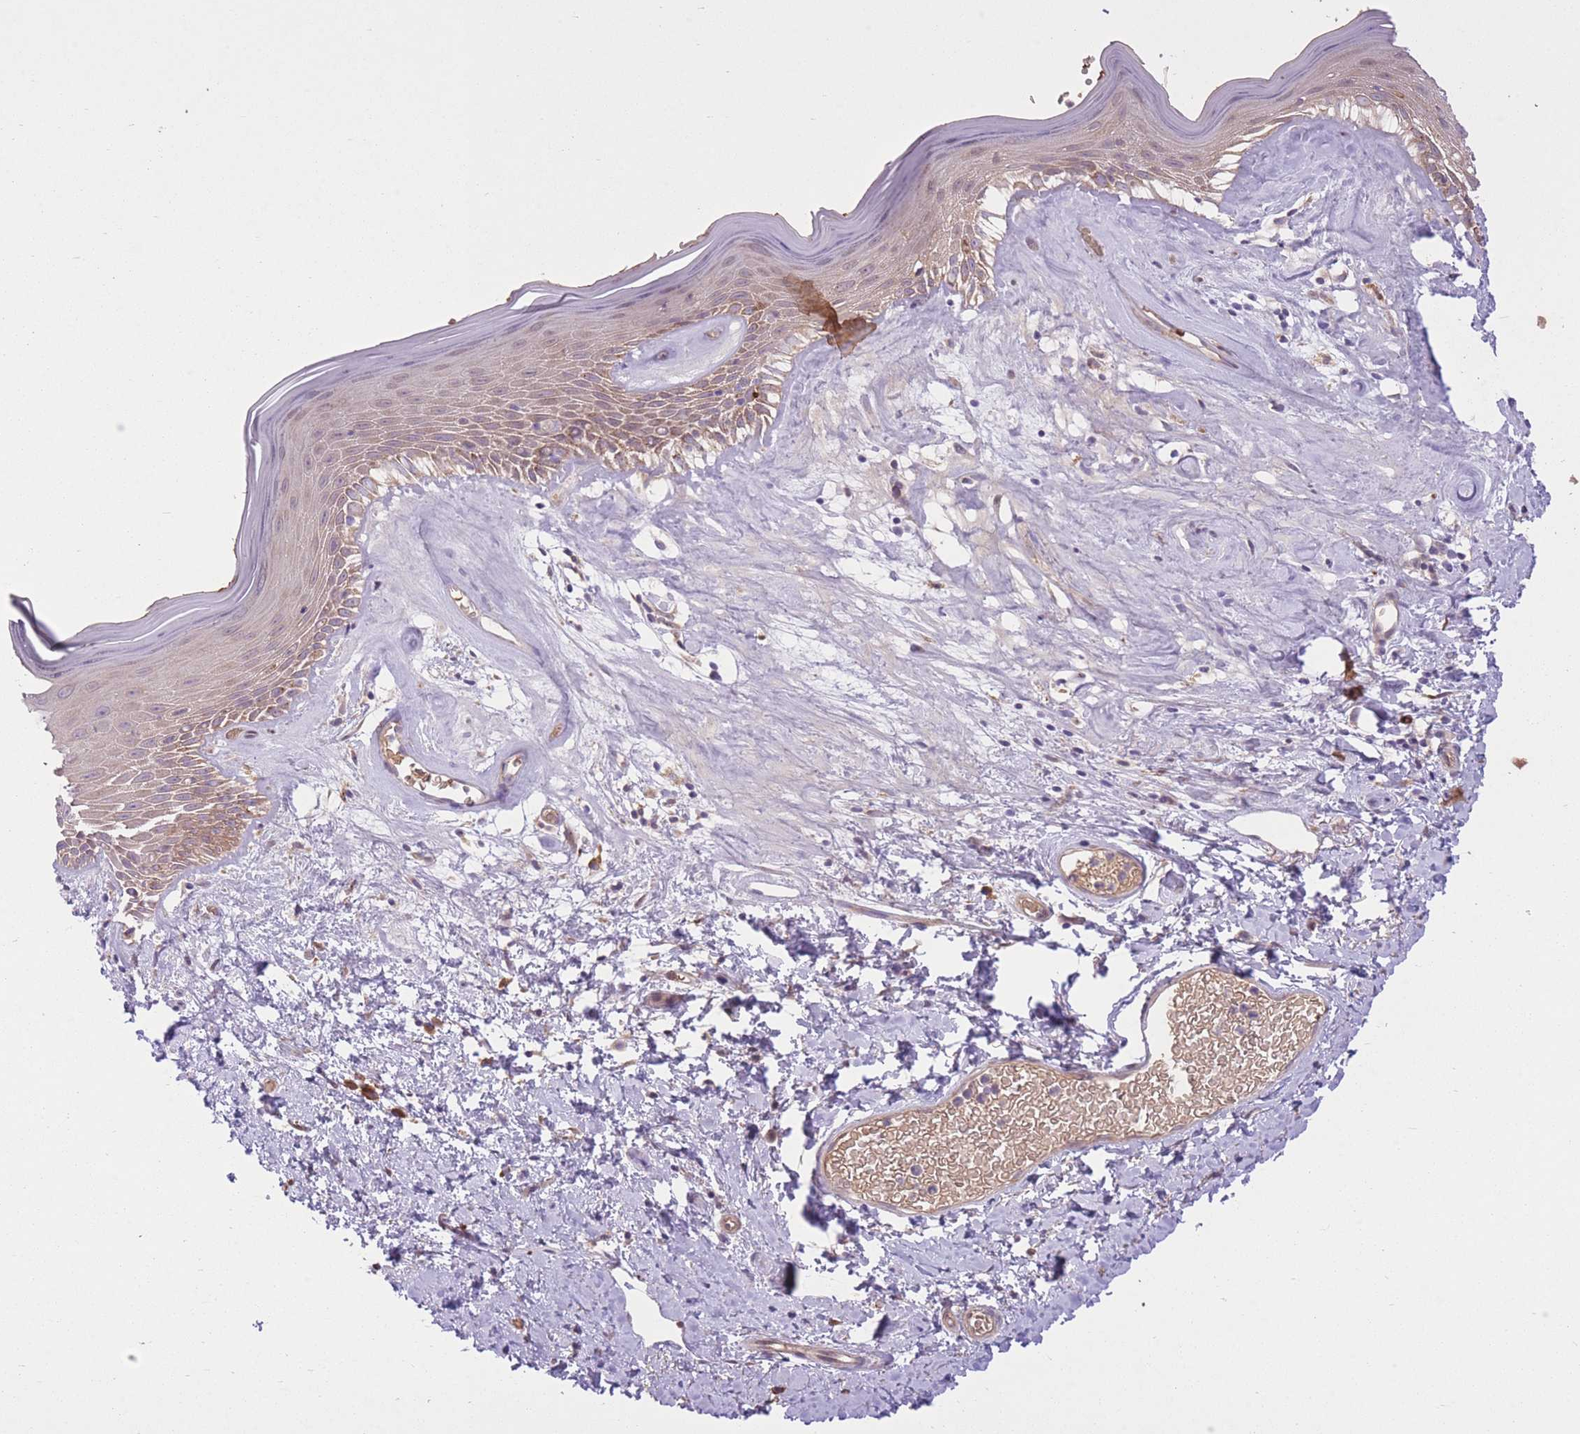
{"staining": {"intensity": "moderate", "quantity": "25%-75%", "location": "cytoplasmic/membranous"}, "tissue": "skin", "cell_type": "Epidermal cells", "image_type": "normal", "snomed": [{"axis": "morphology", "description": "Normal tissue, NOS"}, {"axis": "morphology", "description": "Inflammation, NOS"}, {"axis": "topography", "description": "Vulva"}], "caption": "Protein staining by immunohistochemistry (IHC) exhibits moderate cytoplasmic/membranous staining in about 25%-75% of epidermal cells in unremarkable skin. Immunohistochemistry (ihc) stains the protein of interest in brown and the nuclei are stained blue.", "gene": "POLR3F", "patient": {"sex": "female", "age": 86}}